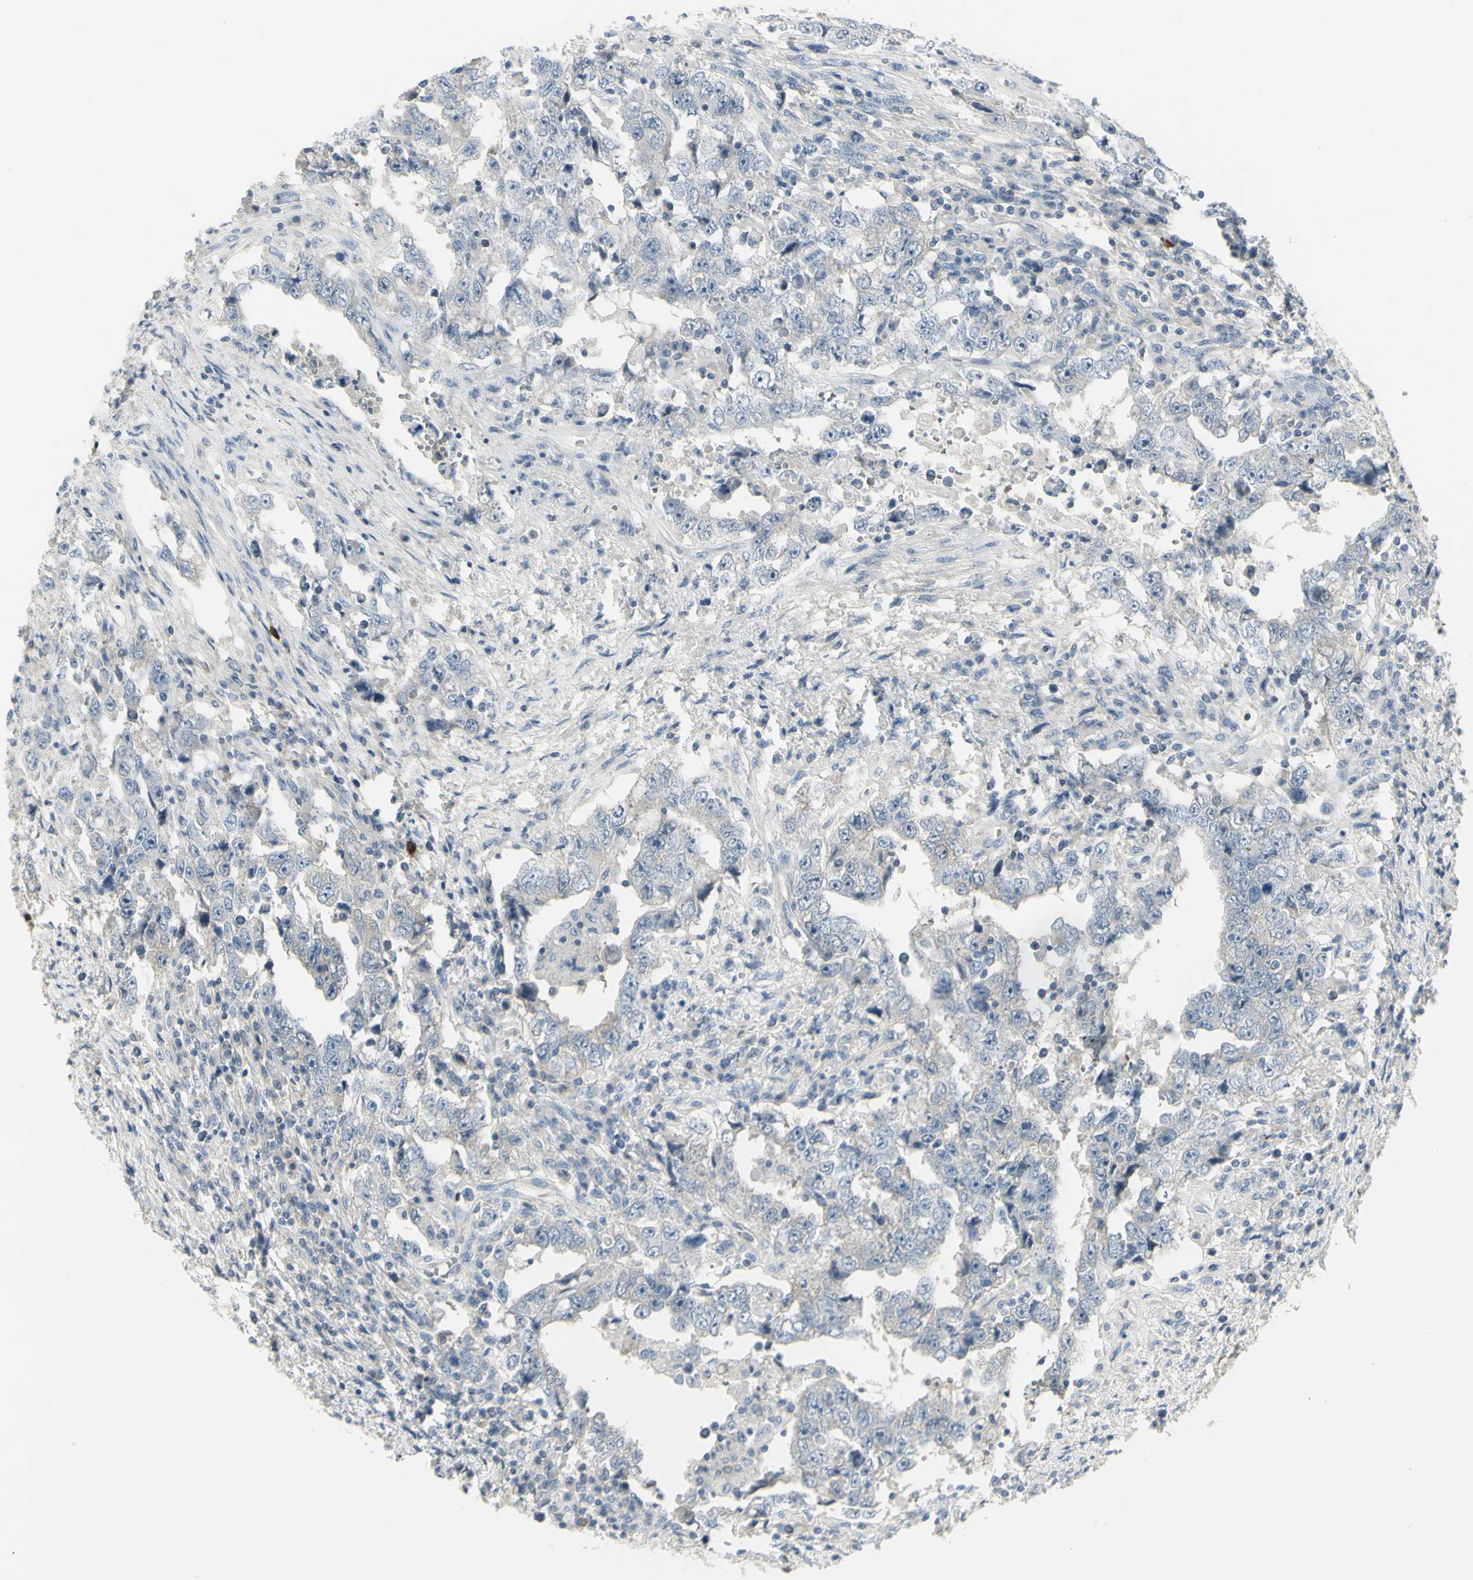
{"staining": {"intensity": "negative", "quantity": "none", "location": "none"}, "tissue": "testis cancer", "cell_type": "Tumor cells", "image_type": "cancer", "snomed": [{"axis": "morphology", "description": "Carcinoma, Embryonal, NOS"}, {"axis": "topography", "description": "Testis"}], "caption": "Immunohistochemical staining of human testis cancer (embryonal carcinoma) shows no significant staining in tumor cells.", "gene": "CCNB2", "patient": {"sex": "male", "age": 26}}